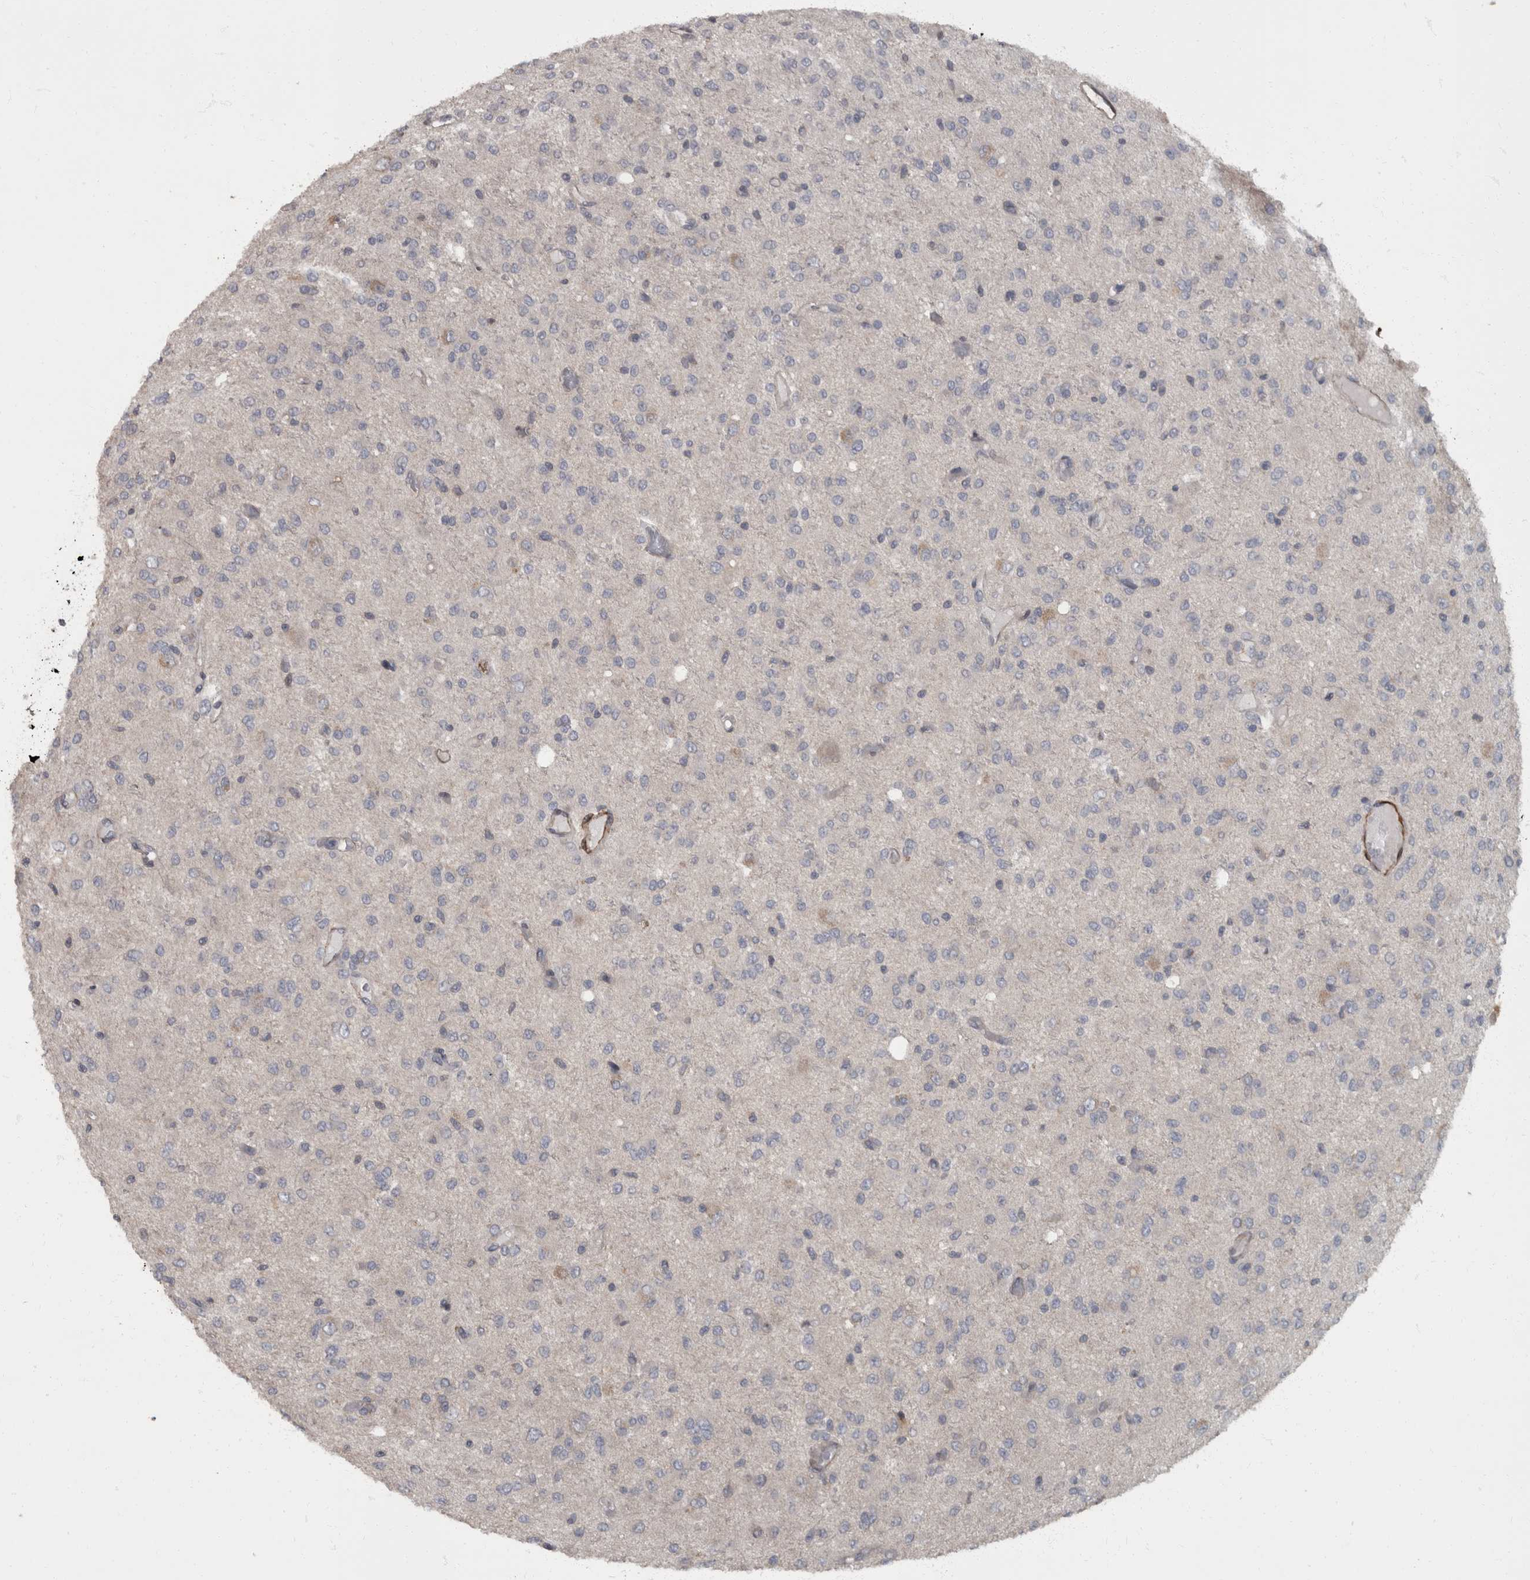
{"staining": {"intensity": "negative", "quantity": "none", "location": "none"}, "tissue": "glioma", "cell_type": "Tumor cells", "image_type": "cancer", "snomed": [{"axis": "morphology", "description": "Glioma, malignant, High grade"}, {"axis": "topography", "description": "Brain"}], "caption": "IHC of human glioma shows no expression in tumor cells.", "gene": "MASTL", "patient": {"sex": "female", "age": 59}}